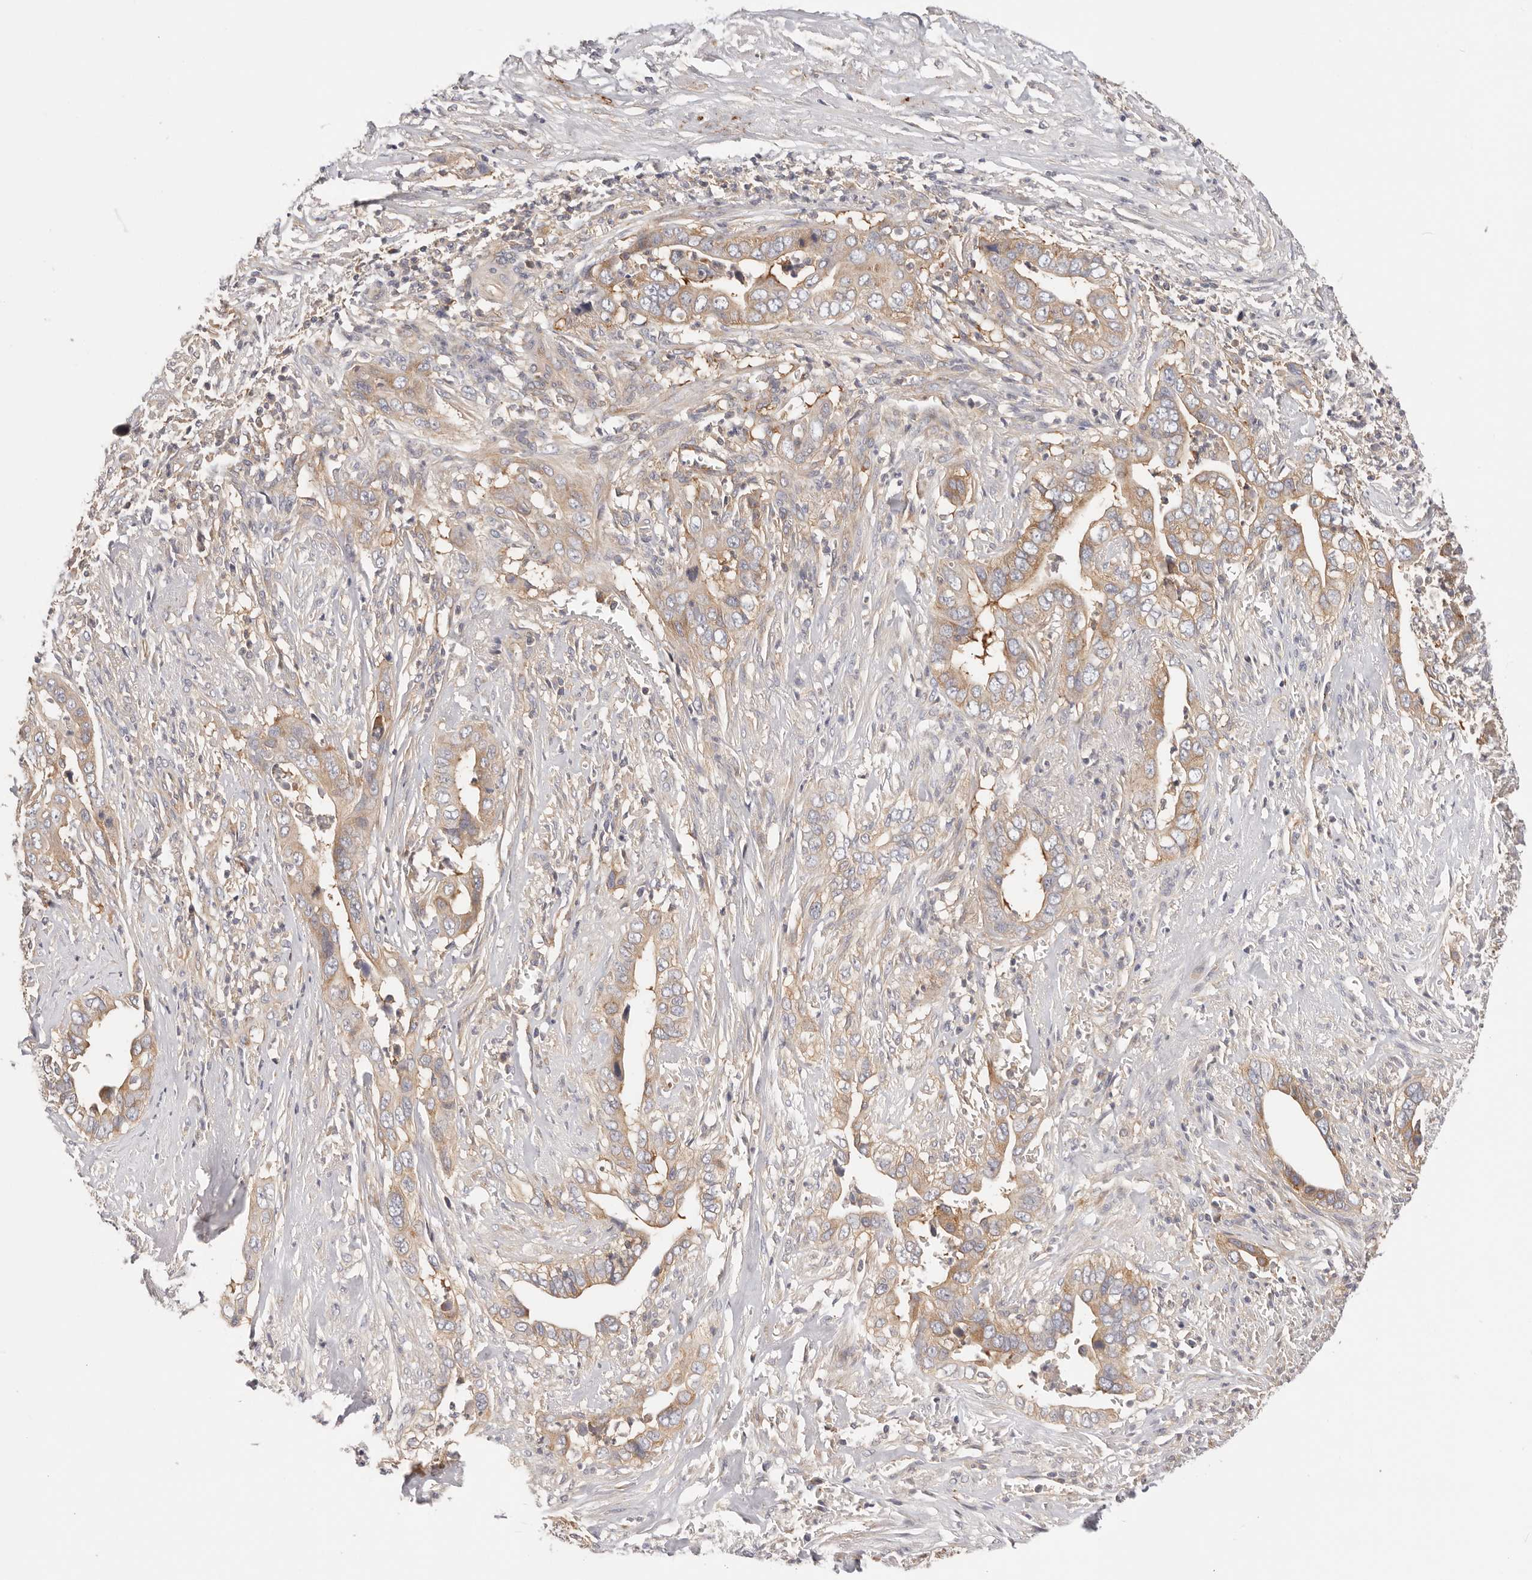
{"staining": {"intensity": "moderate", "quantity": ">75%", "location": "cytoplasmic/membranous"}, "tissue": "liver cancer", "cell_type": "Tumor cells", "image_type": "cancer", "snomed": [{"axis": "morphology", "description": "Cholangiocarcinoma"}, {"axis": "topography", "description": "Liver"}], "caption": "Human liver cholangiocarcinoma stained with a brown dye displays moderate cytoplasmic/membranous positive expression in about >75% of tumor cells.", "gene": "KCMF1", "patient": {"sex": "female", "age": 79}}